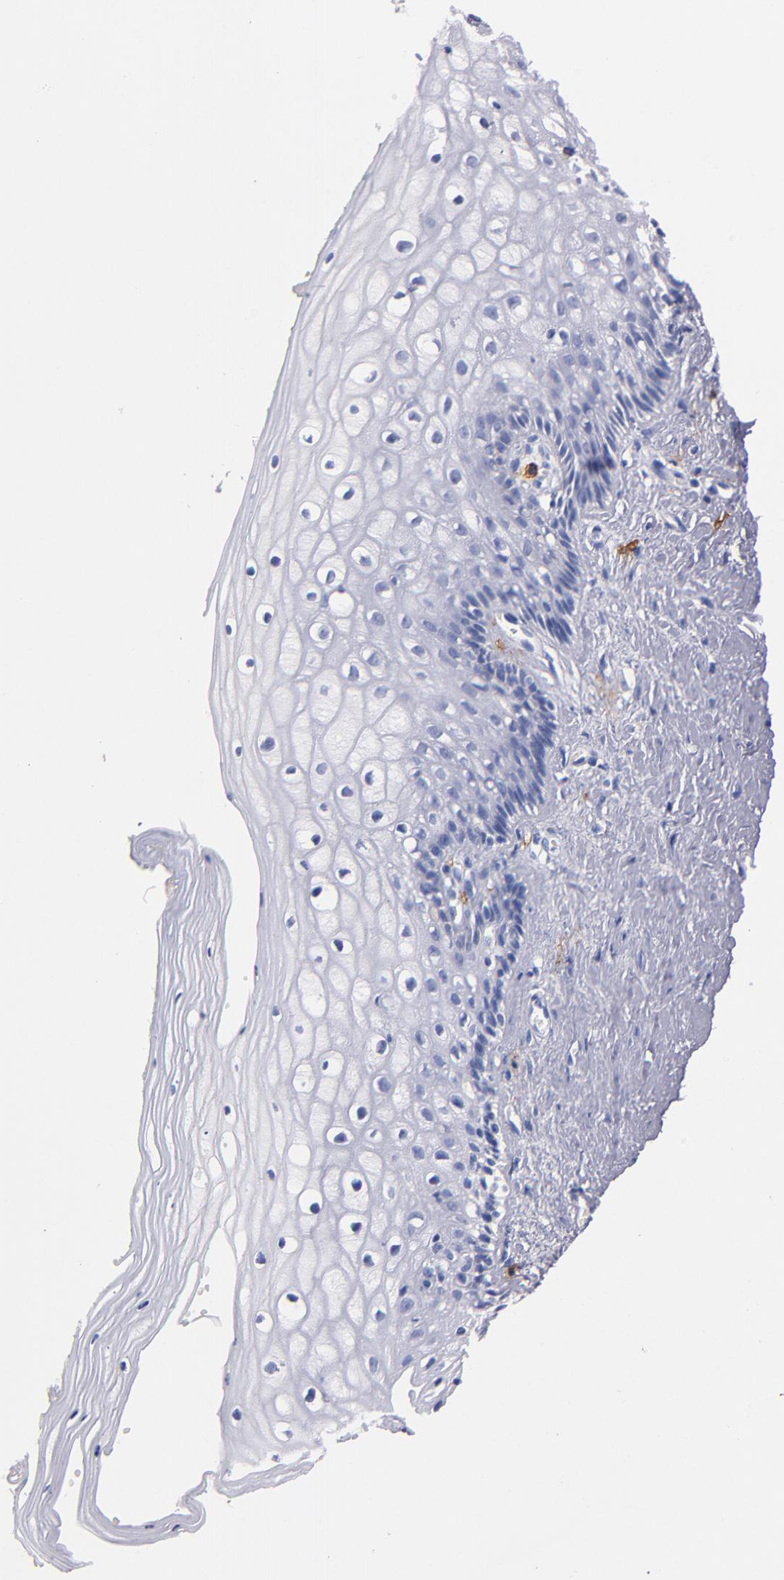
{"staining": {"intensity": "weak", "quantity": "<25%", "location": "cytoplasmic/membranous"}, "tissue": "vagina", "cell_type": "Squamous epithelial cells", "image_type": "normal", "snomed": [{"axis": "morphology", "description": "Normal tissue, NOS"}, {"axis": "topography", "description": "Vagina"}], "caption": "The IHC histopathology image has no significant staining in squamous epithelial cells of vagina. Brightfield microscopy of immunohistochemistry (IHC) stained with DAB (brown) and hematoxylin (blue), captured at high magnification.", "gene": "KIT", "patient": {"sex": "female", "age": 46}}